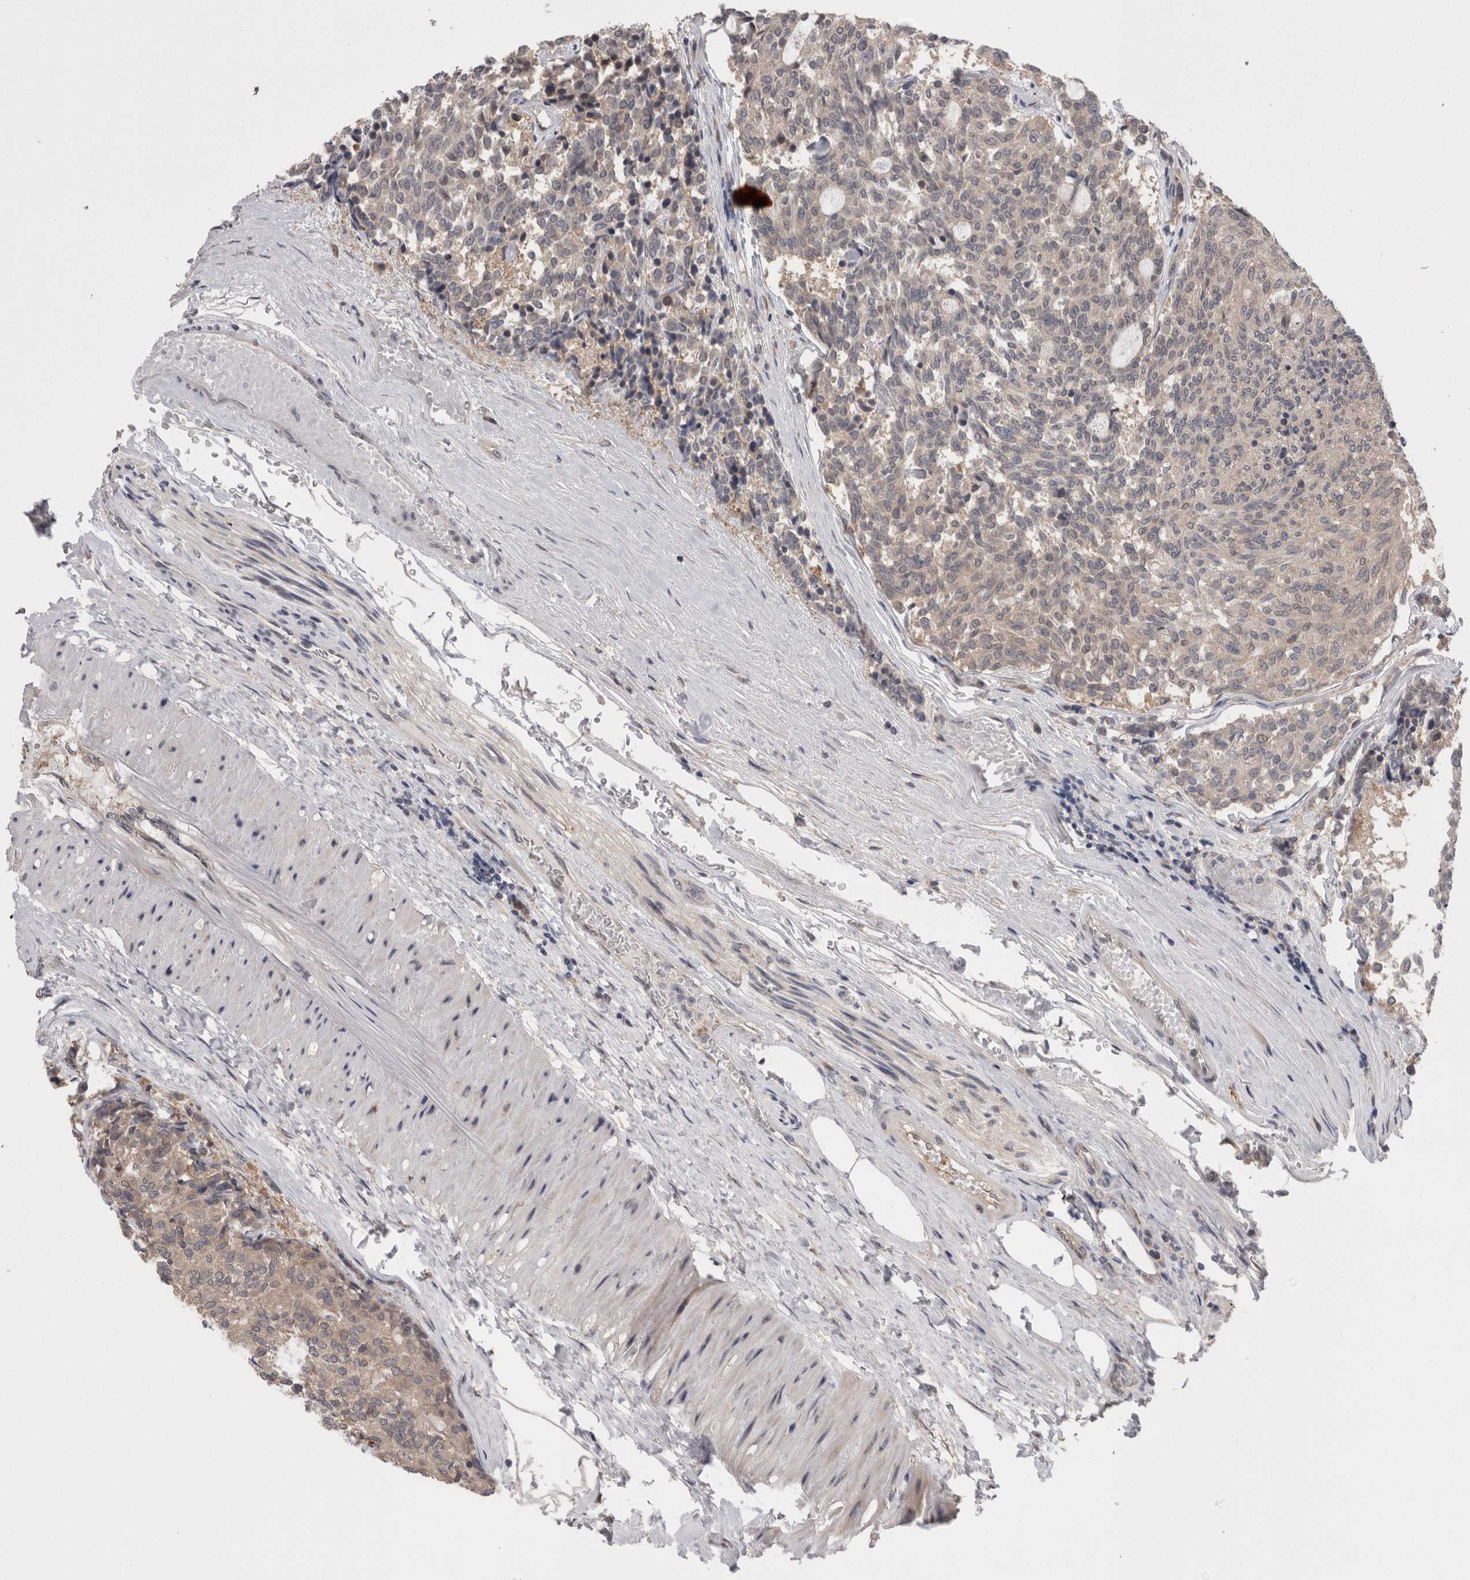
{"staining": {"intensity": "weak", "quantity": ">75%", "location": "cytoplasmic/membranous"}, "tissue": "carcinoid", "cell_type": "Tumor cells", "image_type": "cancer", "snomed": [{"axis": "morphology", "description": "Carcinoid, malignant, NOS"}, {"axis": "topography", "description": "Pancreas"}], "caption": "This histopathology image reveals immunohistochemistry staining of human malignant carcinoid, with low weak cytoplasmic/membranous expression in about >75% of tumor cells.", "gene": "DCTN6", "patient": {"sex": "female", "age": 54}}